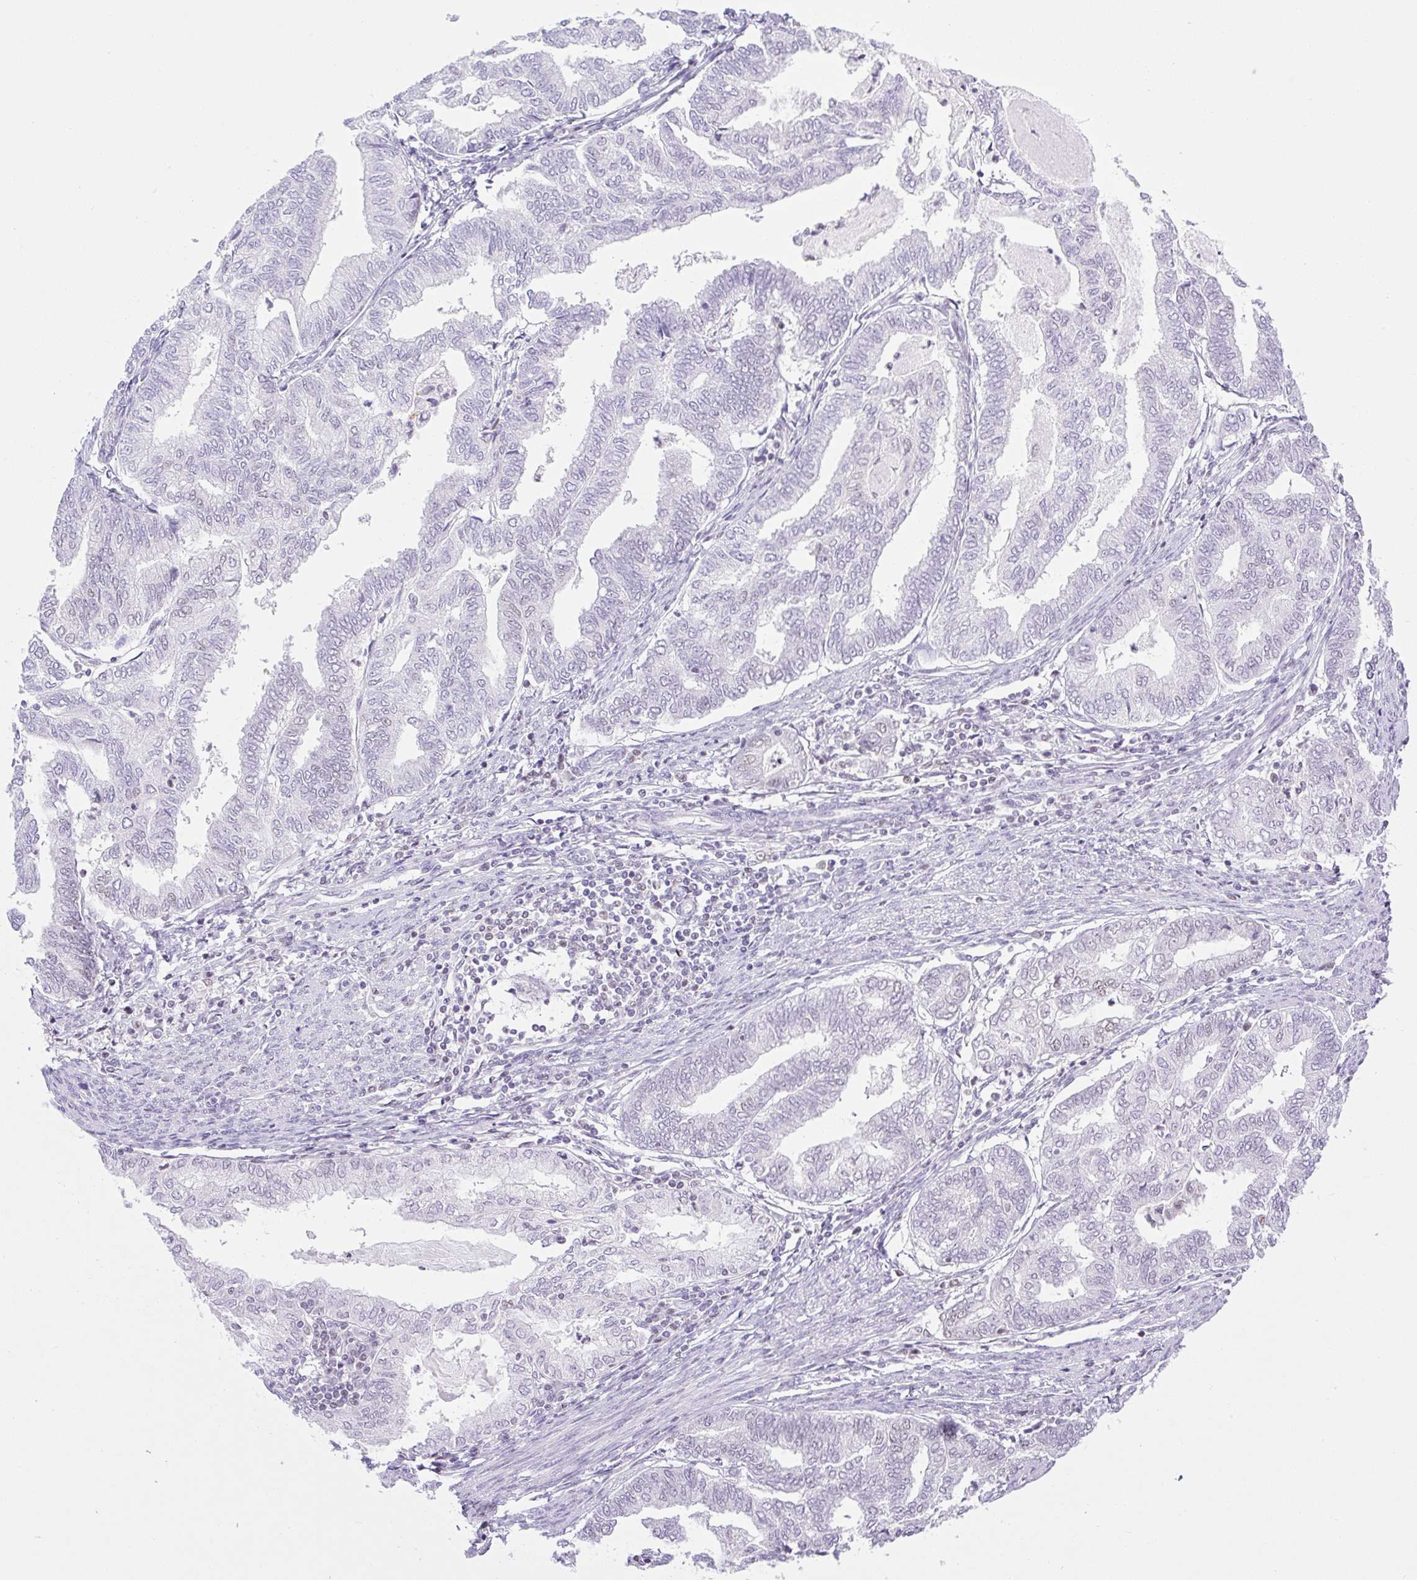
{"staining": {"intensity": "negative", "quantity": "none", "location": "none"}, "tissue": "endometrial cancer", "cell_type": "Tumor cells", "image_type": "cancer", "snomed": [{"axis": "morphology", "description": "Adenocarcinoma, NOS"}, {"axis": "topography", "description": "Endometrium"}], "caption": "Immunohistochemistry (IHC) micrograph of neoplastic tissue: endometrial cancer (adenocarcinoma) stained with DAB shows no significant protein staining in tumor cells. (DAB (3,3'-diaminobenzidine) immunohistochemistry (IHC) visualized using brightfield microscopy, high magnification).", "gene": "TLE3", "patient": {"sex": "female", "age": 79}}